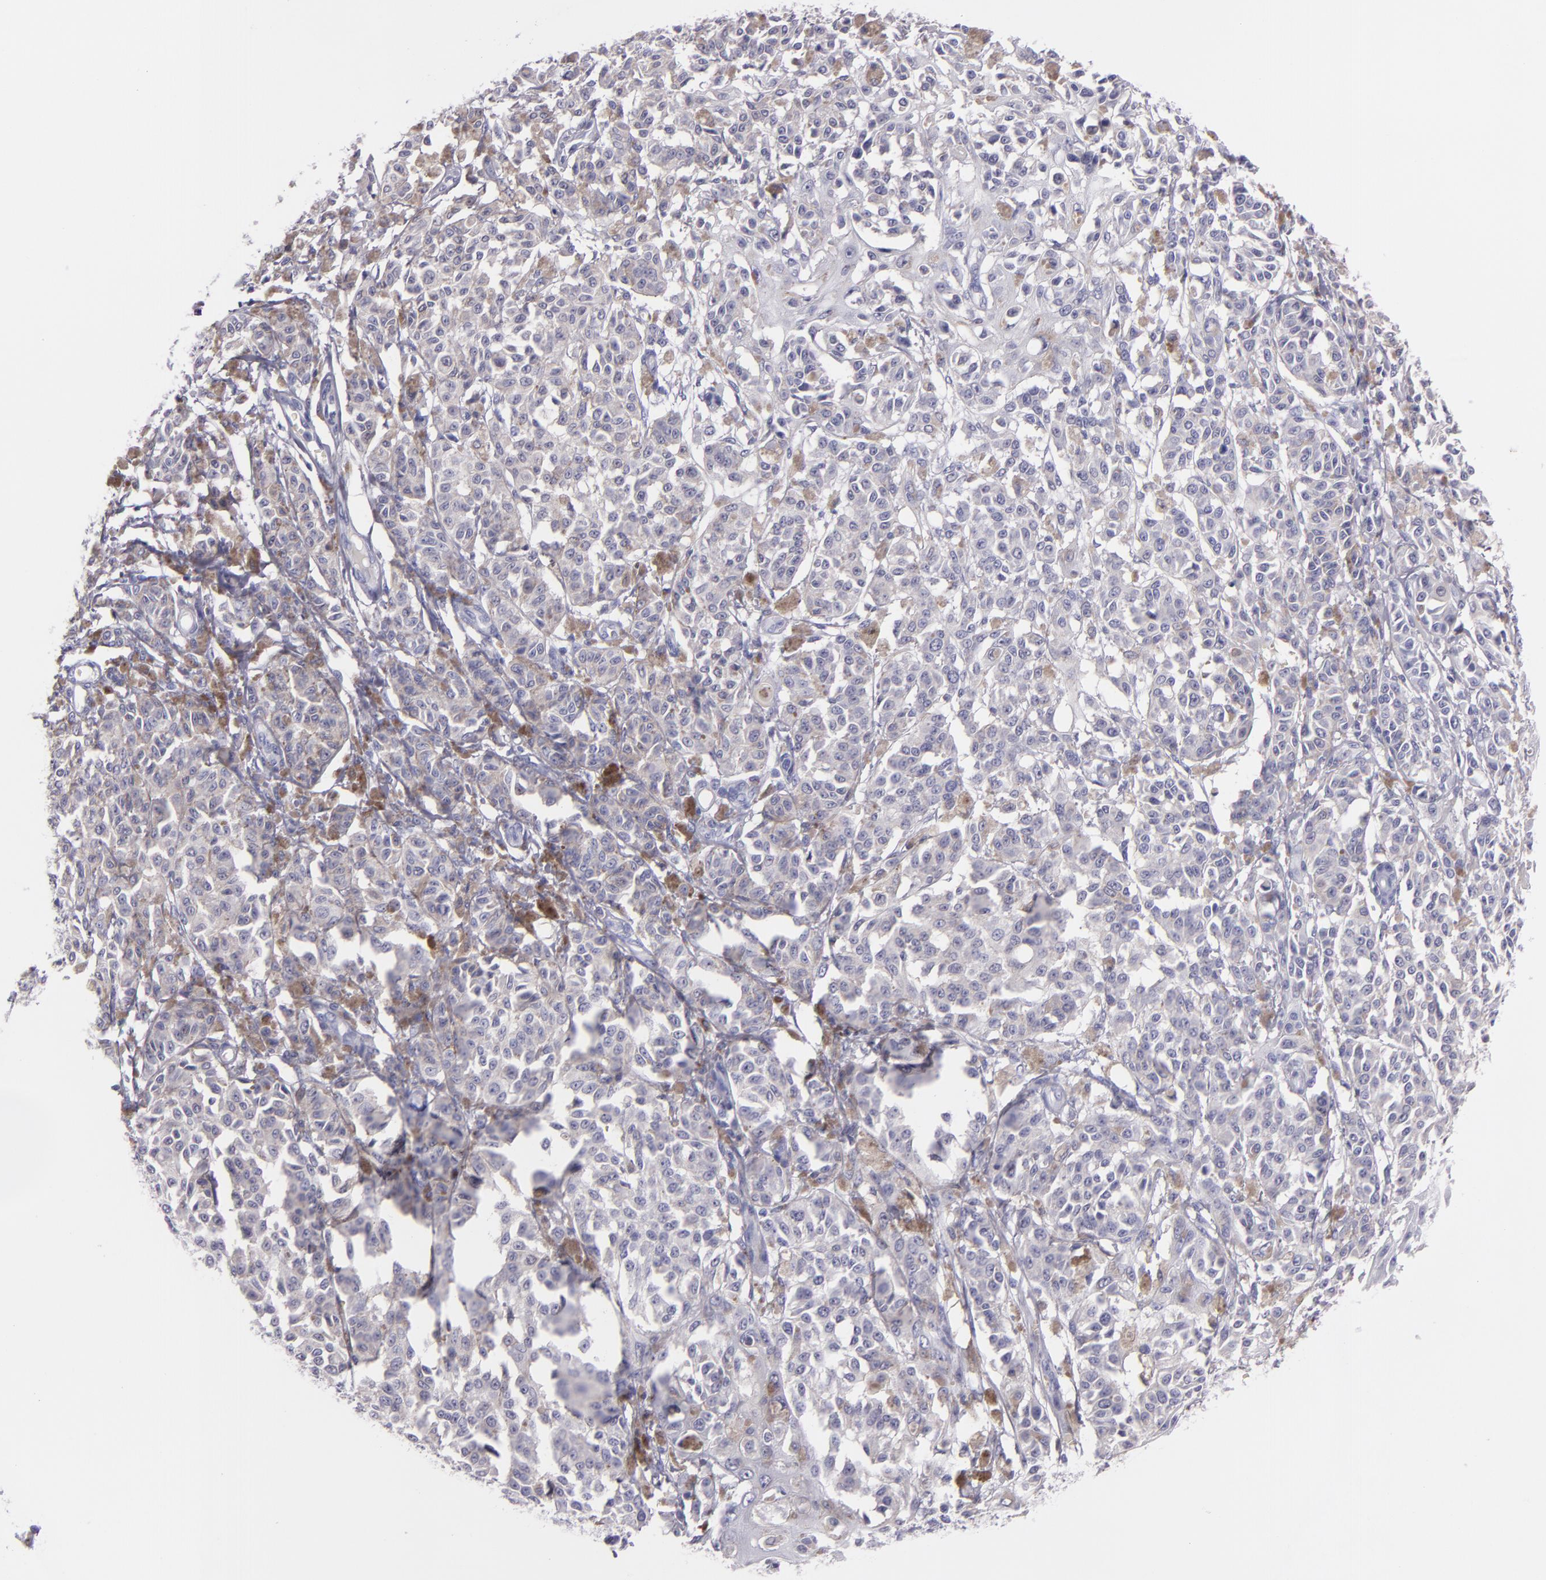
{"staining": {"intensity": "negative", "quantity": "none", "location": "none"}, "tissue": "melanoma", "cell_type": "Tumor cells", "image_type": "cancer", "snomed": [{"axis": "morphology", "description": "Malignant melanoma, NOS"}, {"axis": "topography", "description": "Skin"}], "caption": "Micrograph shows no significant protein expression in tumor cells of malignant melanoma.", "gene": "MUC5AC", "patient": {"sex": "male", "age": 76}}